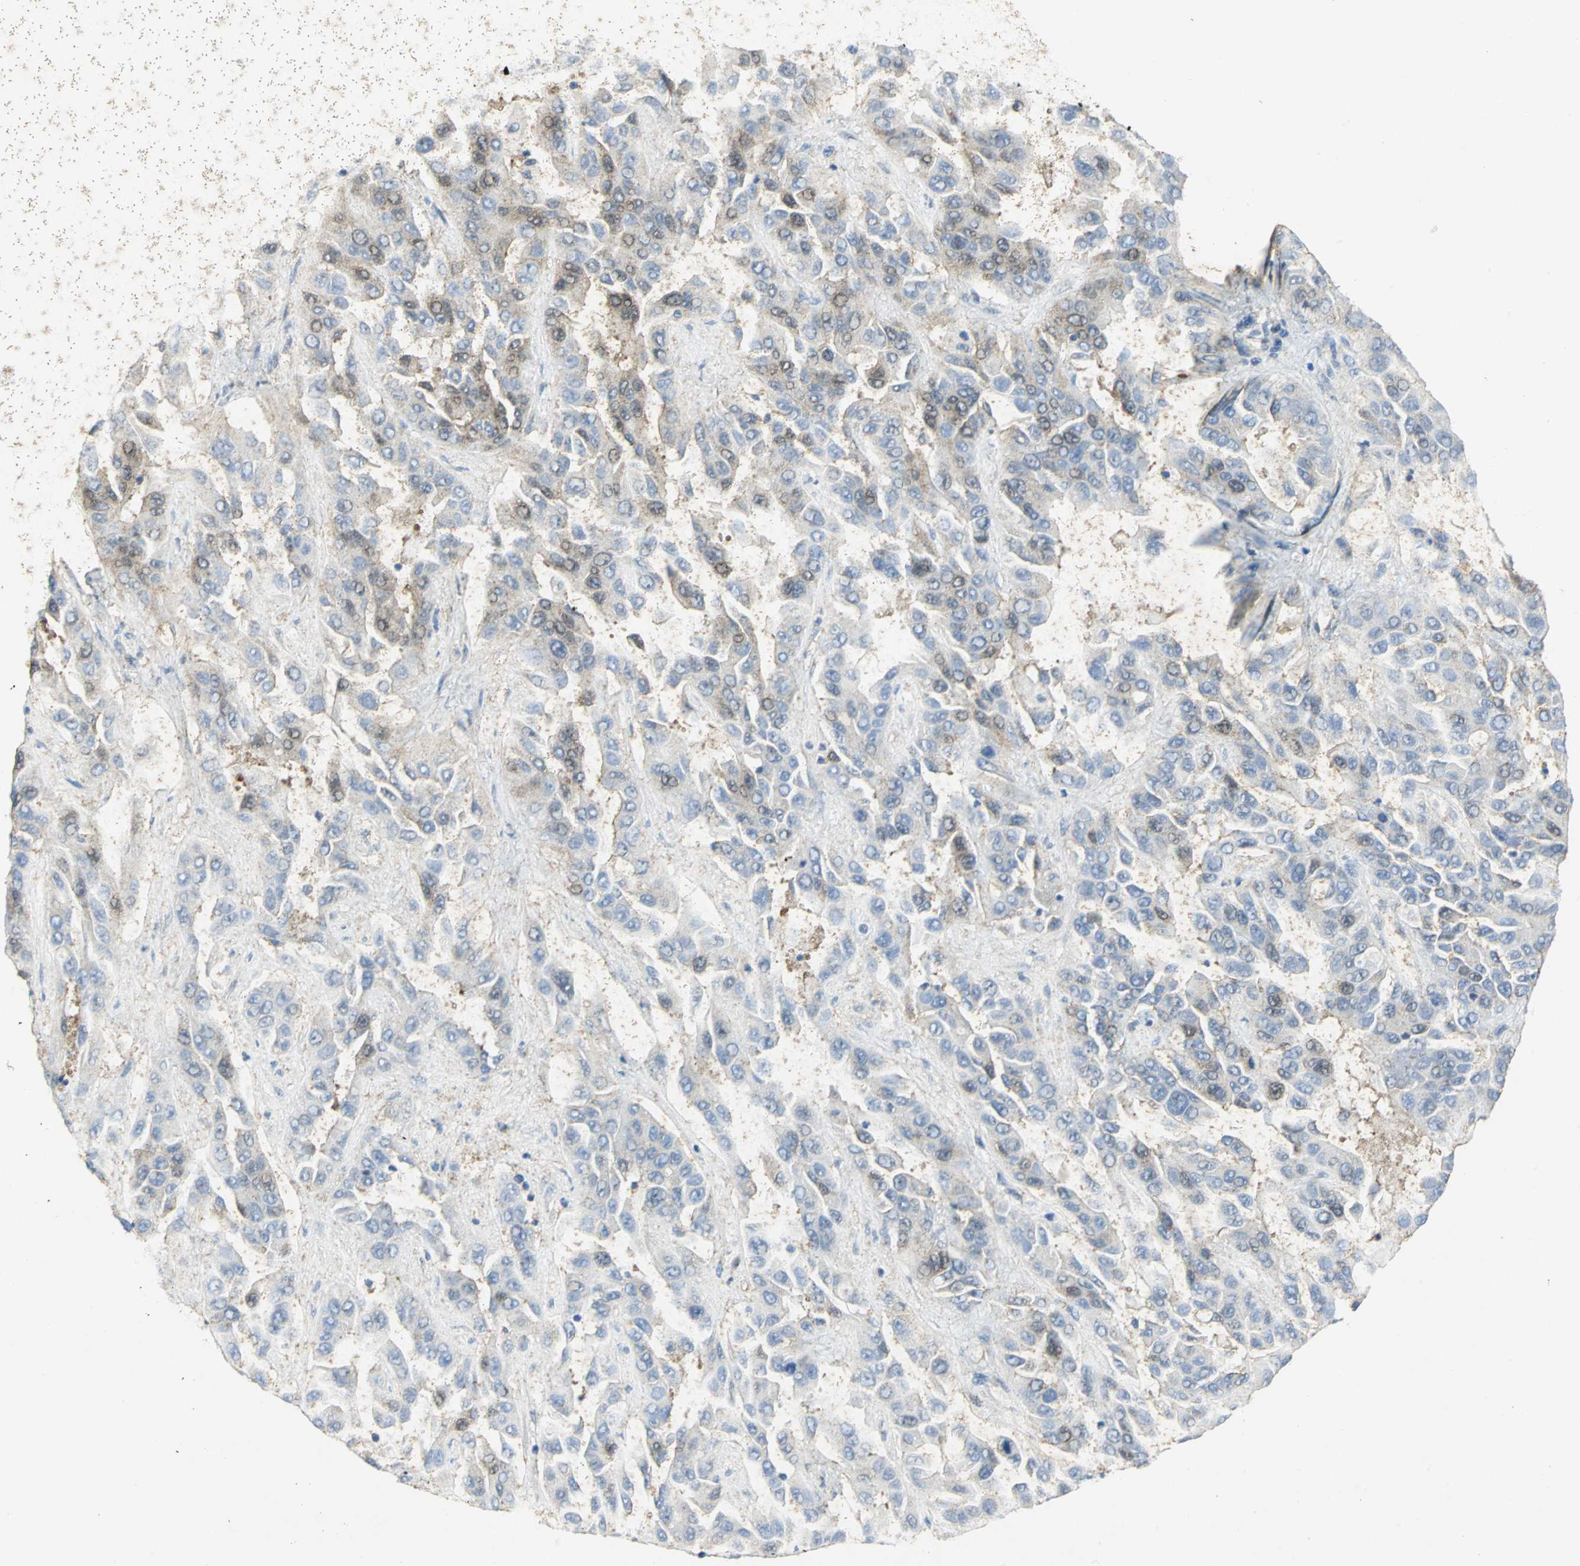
{"staining": {"intensity": "moderate", "quantity": "25%-75%", "location": "cytoplasmic/membranous,nuclear"}, "tissue": "liver cancer", "cell_type": "Tumor cells", "image_type": "cancer", "snomed": [{"axis": "morphology", "description": "Cholangiocarcinoma"}, {"axis": "topography", "description": "Liver"}], "caption": "Brown immunohistochemical staining in cholangiocarcinoma (liver) demonstrates moderate cytoplasmic/membranous and nuclear expression in approximately 25%-75% of tumor cells.", "gene": "PPIA", "patient": {"sex": "female", "age": 52}}